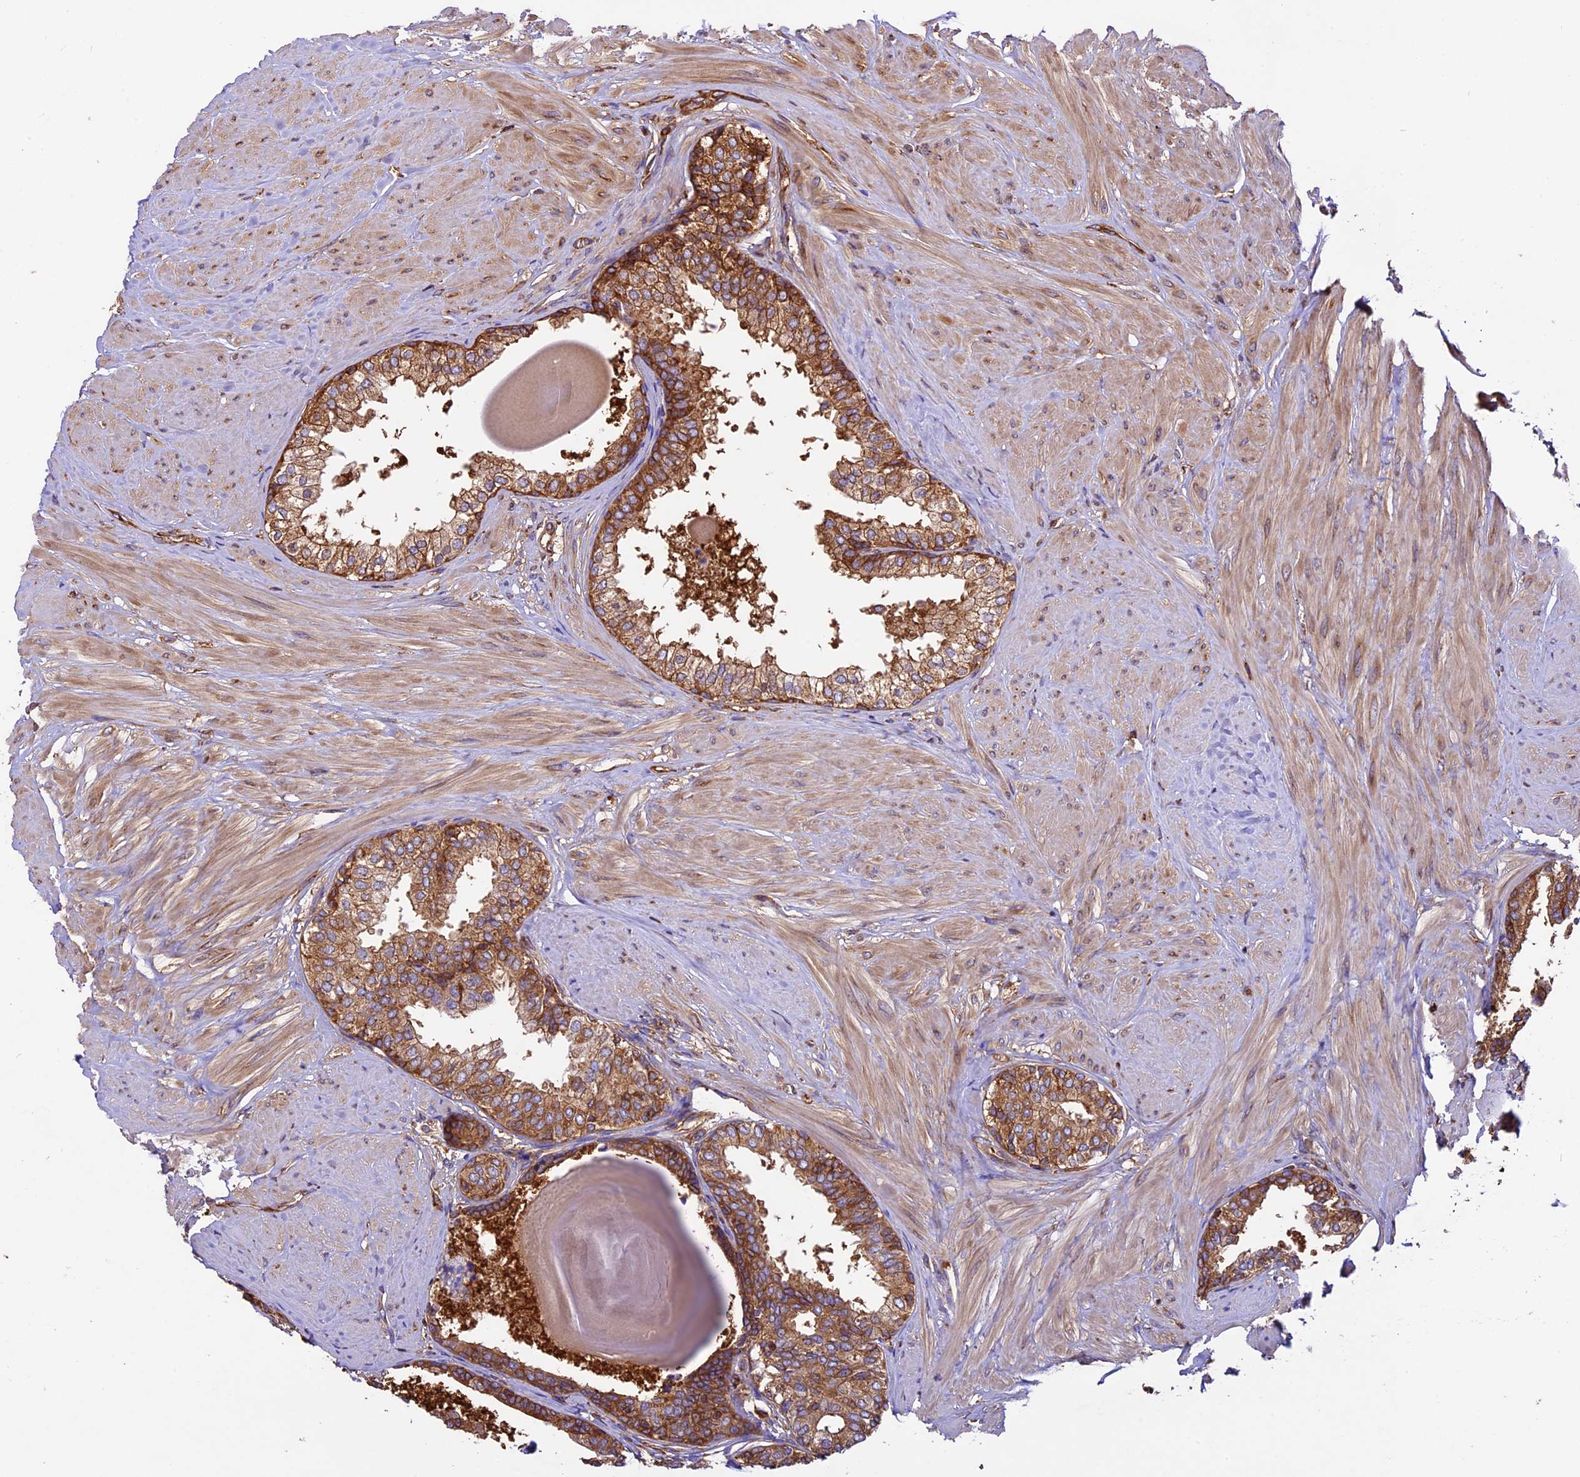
{"staining": {"intensity": "strong", "quantity": ">75%", "location": "cytoplasmic/membranous"}, "tissue": "prostate", "cell_type": "Glandular cells", "image_type": "normal", "snomed": [{"axis": "morphology", "description": "Normal tissue, NOS"}, {"axis": "topography", "description": "Prostate"}], "caption": "Immunohistochemical staining of normal human prostate exhibits strong cytoplasmic/membranous protein positivity in approximately >75% of glandular cells.", "gene": "KARS1", "patient": {"sex": "male", "age": 48}}